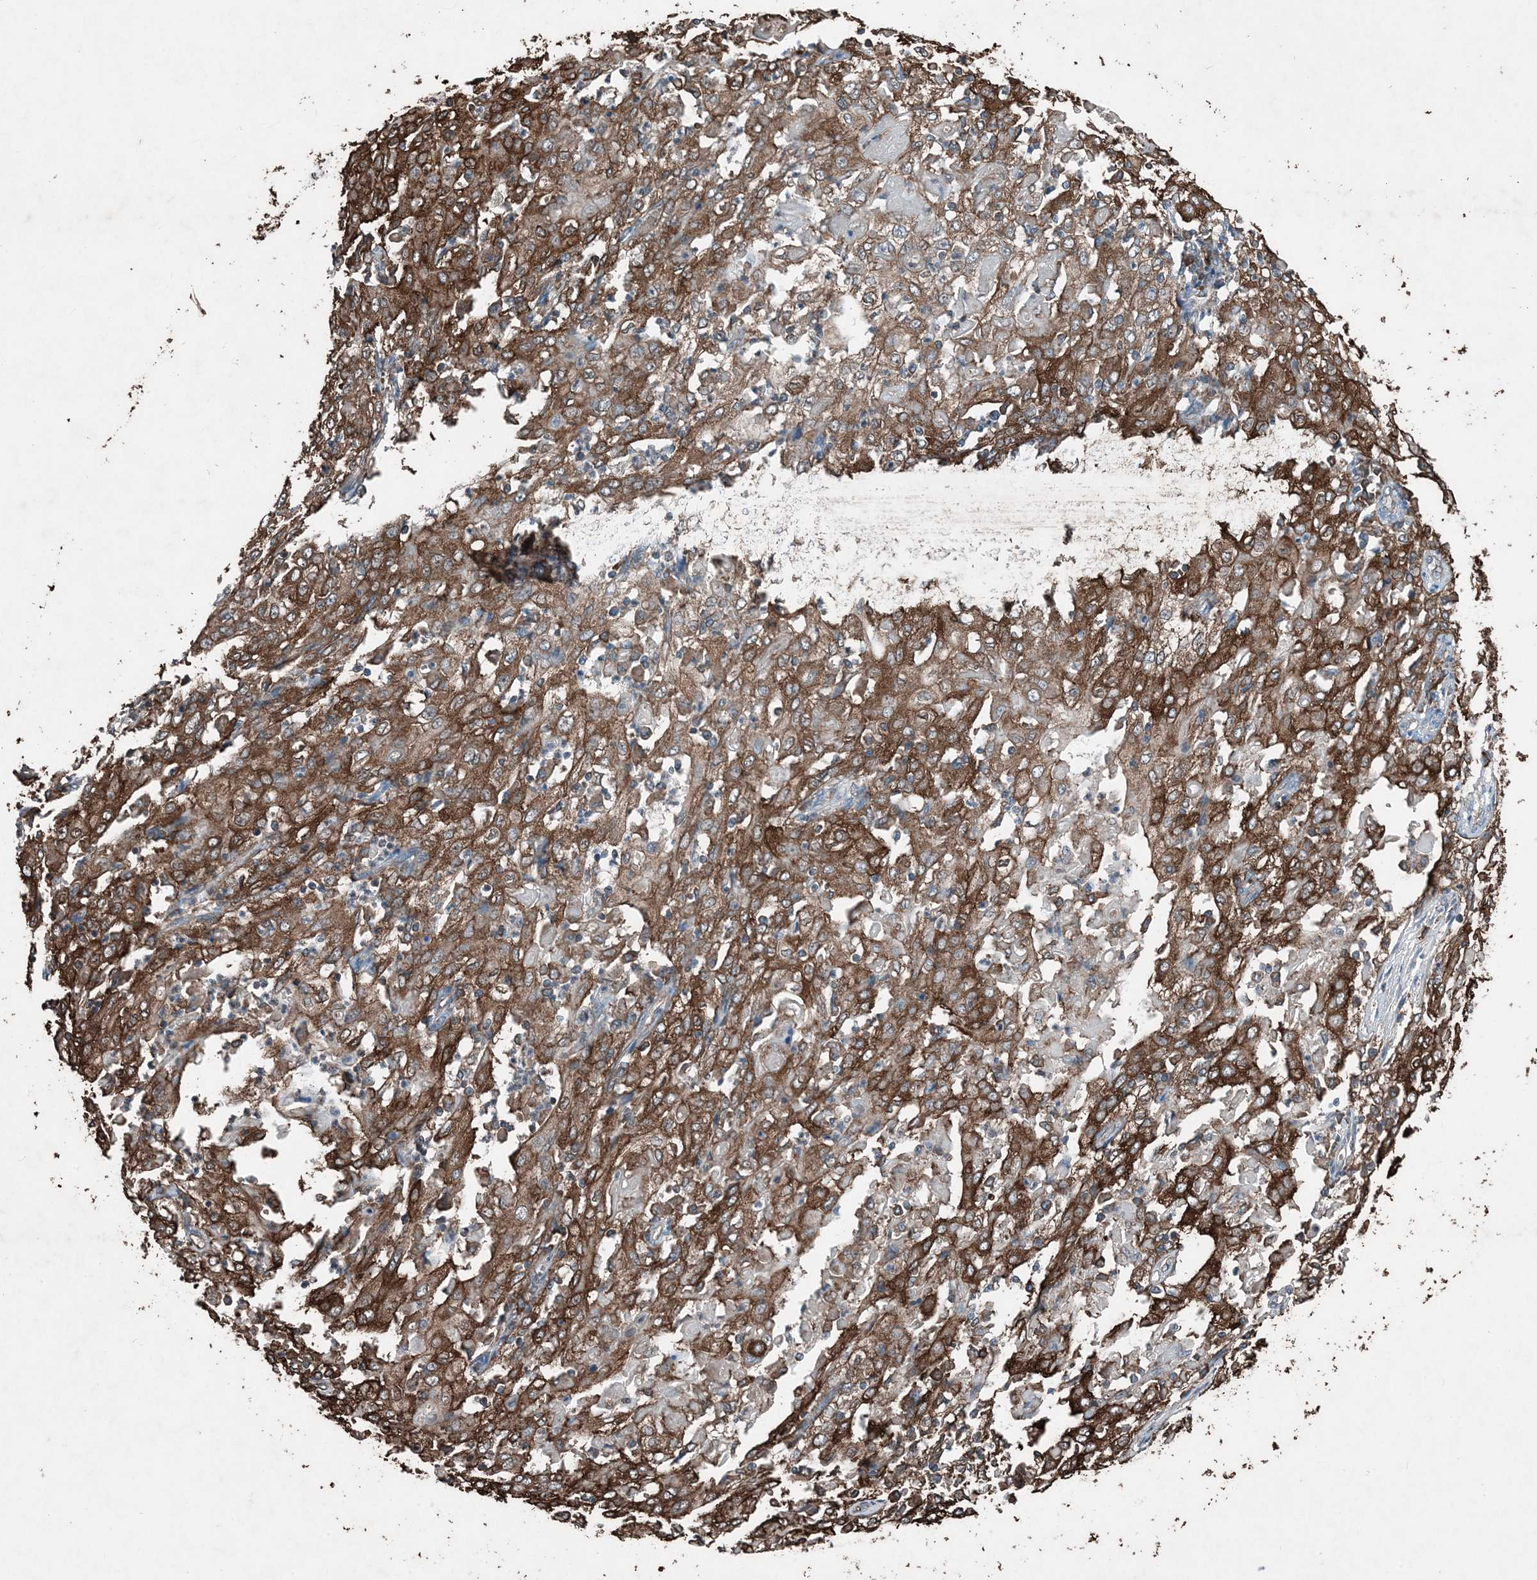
{"staining": {"intensity": "strong", "quantity": ">75%", "location": "cytoplasmic/membranous"}, "tissue": "cervical cancer", "cell_type": "Tumor cells", "image_type": "cancer", "snomed": [{"axis": "morphology", "description": "Squamous cell carcinoma, NOS"}, {"axis": "topography", "description": "Cervix"}], "caption": "IHC staining of cervical squamous cell carcinoma, which reveals high levels of strong cytoplasmic/membranous staining in approximately >75% of tumor cells indicating strong cytoplasmic/membranous protein staining. The staining was performed using DAB (3,3'-diaminobenzidine) (brown) for protein detection and nuclei were counterstained in hematoxylin (blue).", "gene": "PDIA6", "patient": {"sex": "female", "age": 39}}